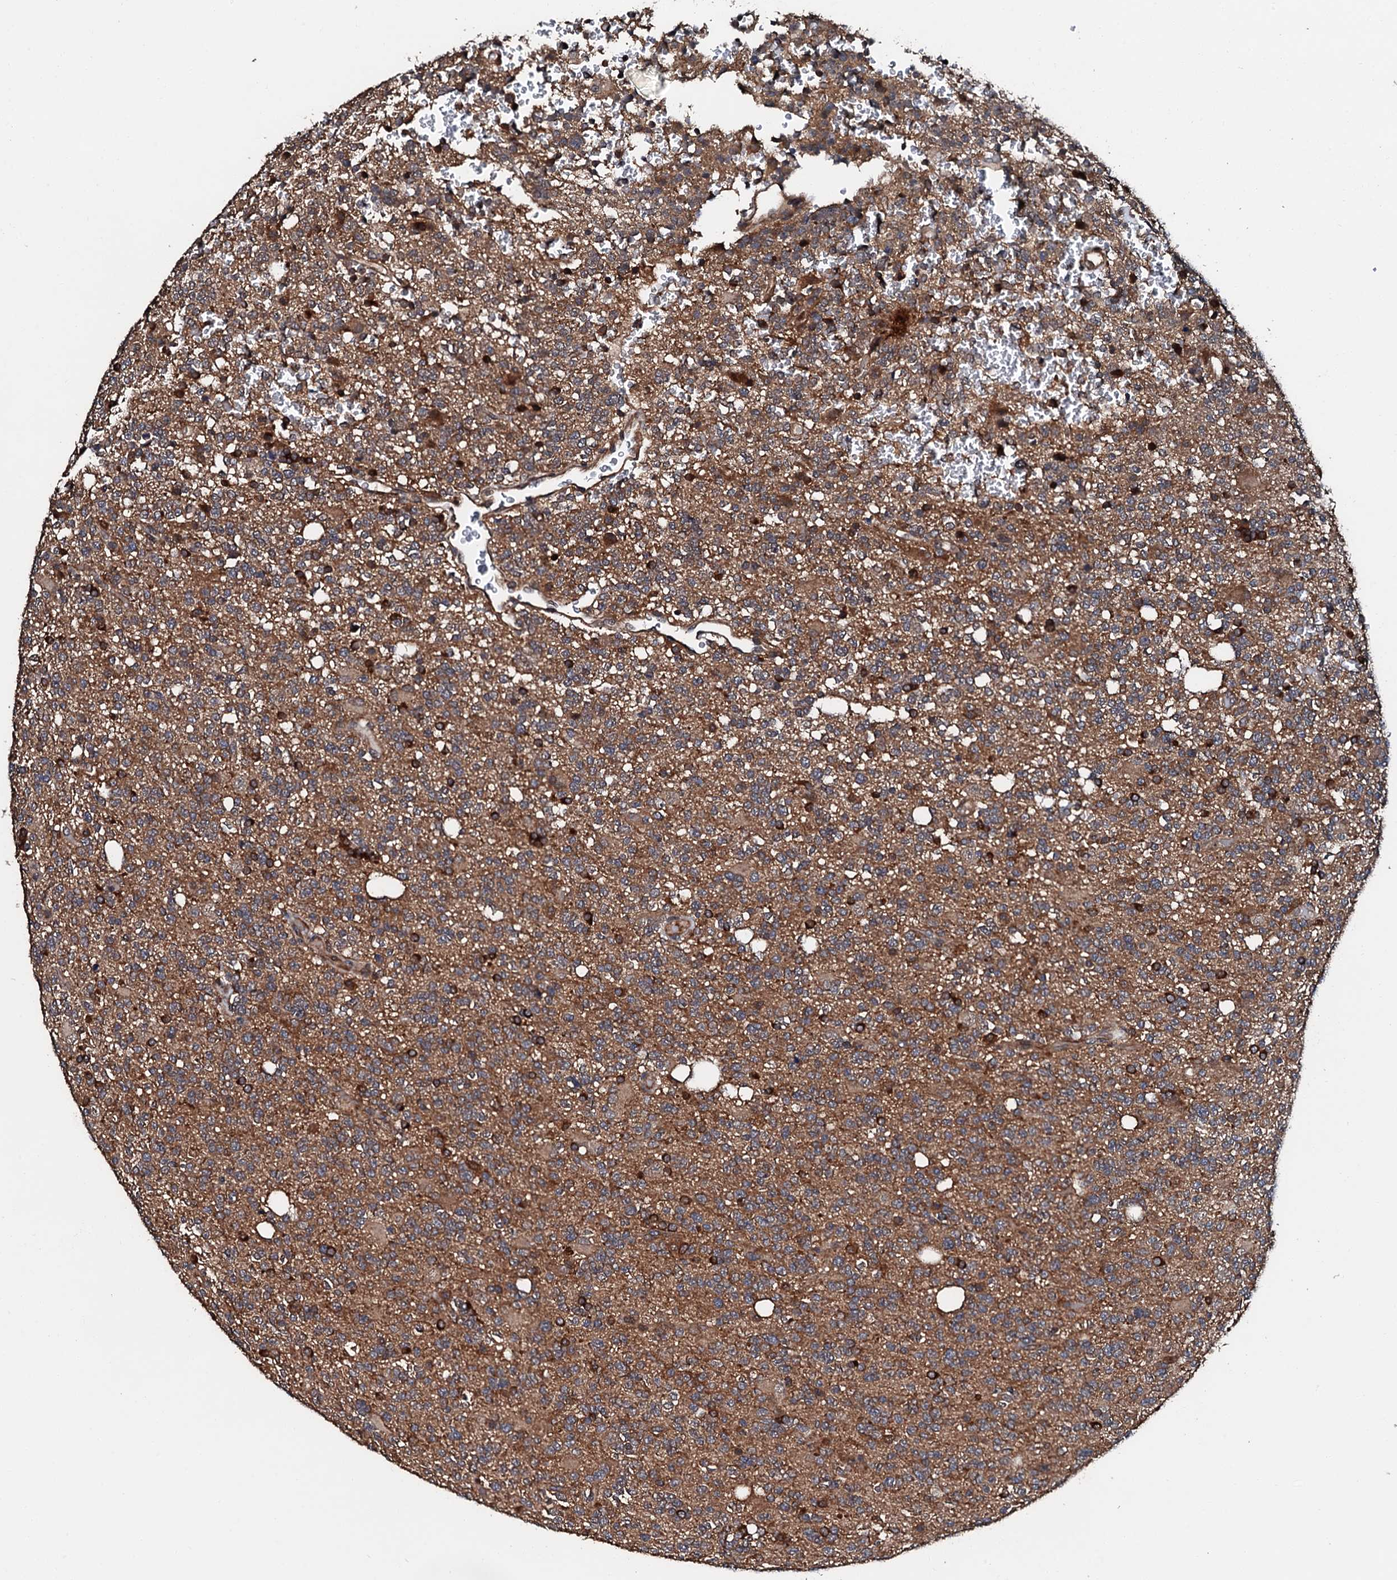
{"staining": {"intensity": "moderate", "quantity": "25%-75%", "location": "cytoplasmic/membranous"}, "tissue": "glioma", "cell_type": "Tumor cells", "image_type": "cancer", "snomed": [{"axis": "morphology", "description": "Glioma, malignant, High grade"}, {"axis": "topography", "description": "Brain"}], "caption": "Immunohistochemical staining of glioma reveals medium levels of moderate cytoplasmic/membranous staining in approximately 25%-75% of tumor cells.", "gene": "FGD4", "patient": {"sex": "female", "age": 62}}